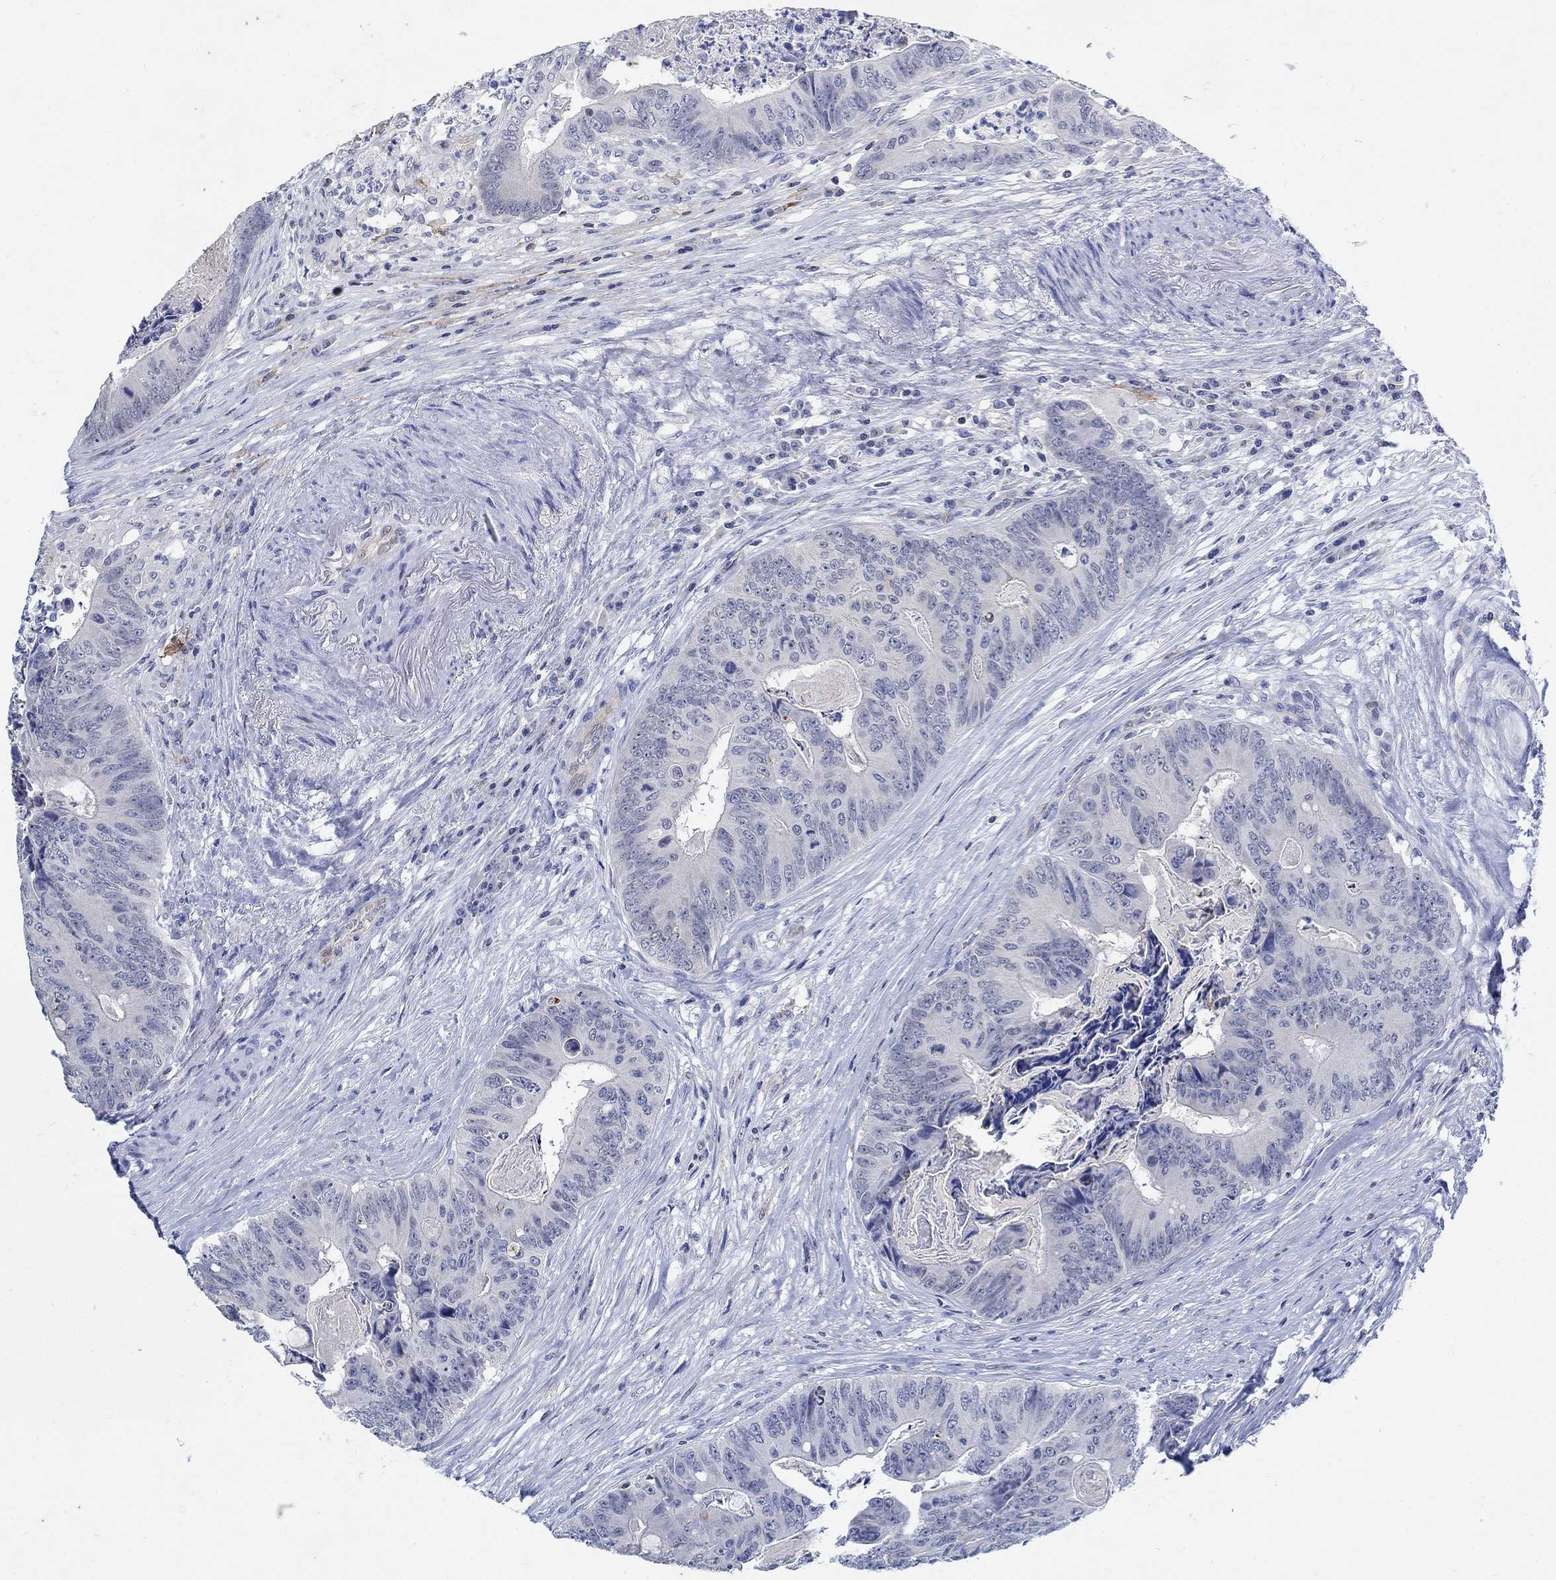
{"staining": {"intensity": "negative", "quantity": "none", "location": "none"}, "tissue": "colorectal cancer", "cell_type": "Tumor cells", "image_type": "cancer", "snomed": [{"axis": "morphology", "description": "Adenocarcinoma, NOS"}, {"axis": "topography", "description": "Colon"}], "caption": "Tumor cells show no significant expression in adenocarcinoma (colorectal). The staining was performed using DAB to visualize the protein expression in brown, while the nuclei were stained in blue with hematoxylin (Magnification: 20x).", "gene": "PHF21B", "patient": {"sex": "male", "age": 84}}